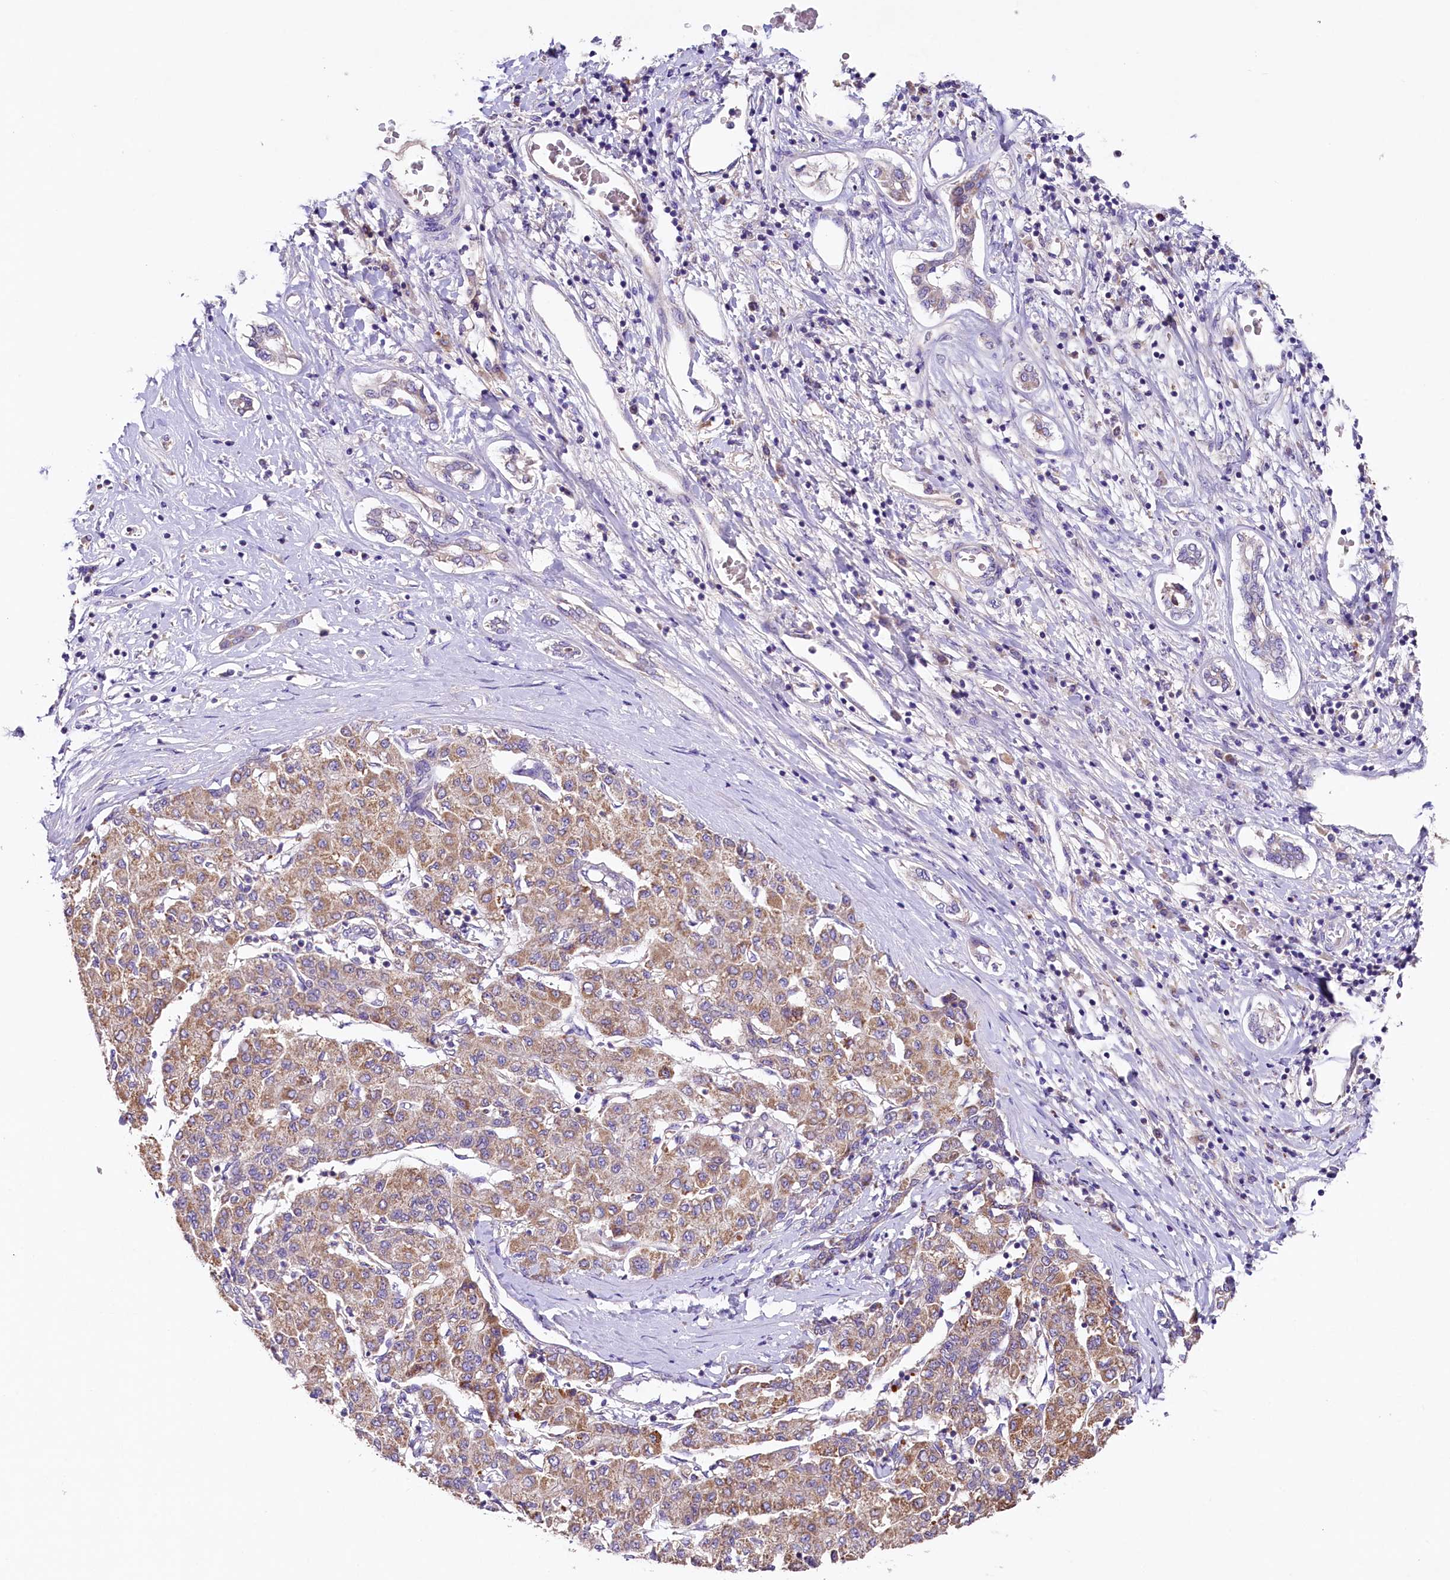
{"staining": {"intensity": "weak", "quantity": ">75%", "location": "cytoplasmic/membranous"}, "tissue": "liver cancer", "cell_type": "Tumor cells", "image_type": "cancer", "snomed": [{"axis": "morphology", "description": "Carcinoma, Hepatocellular, NOS"}, {"axis": "topography", "description": "Liver"}], "caption": "High-power microscopy captured an immunohistochemistry photomicrograph of liver cancer (hepatocellular carcinoma), revealing weak cytoplasmic/membranous staining in approximately >75% of tumor cells.", "gene": "PMPCB", "patient": {"sex": "male", "age": 65}}